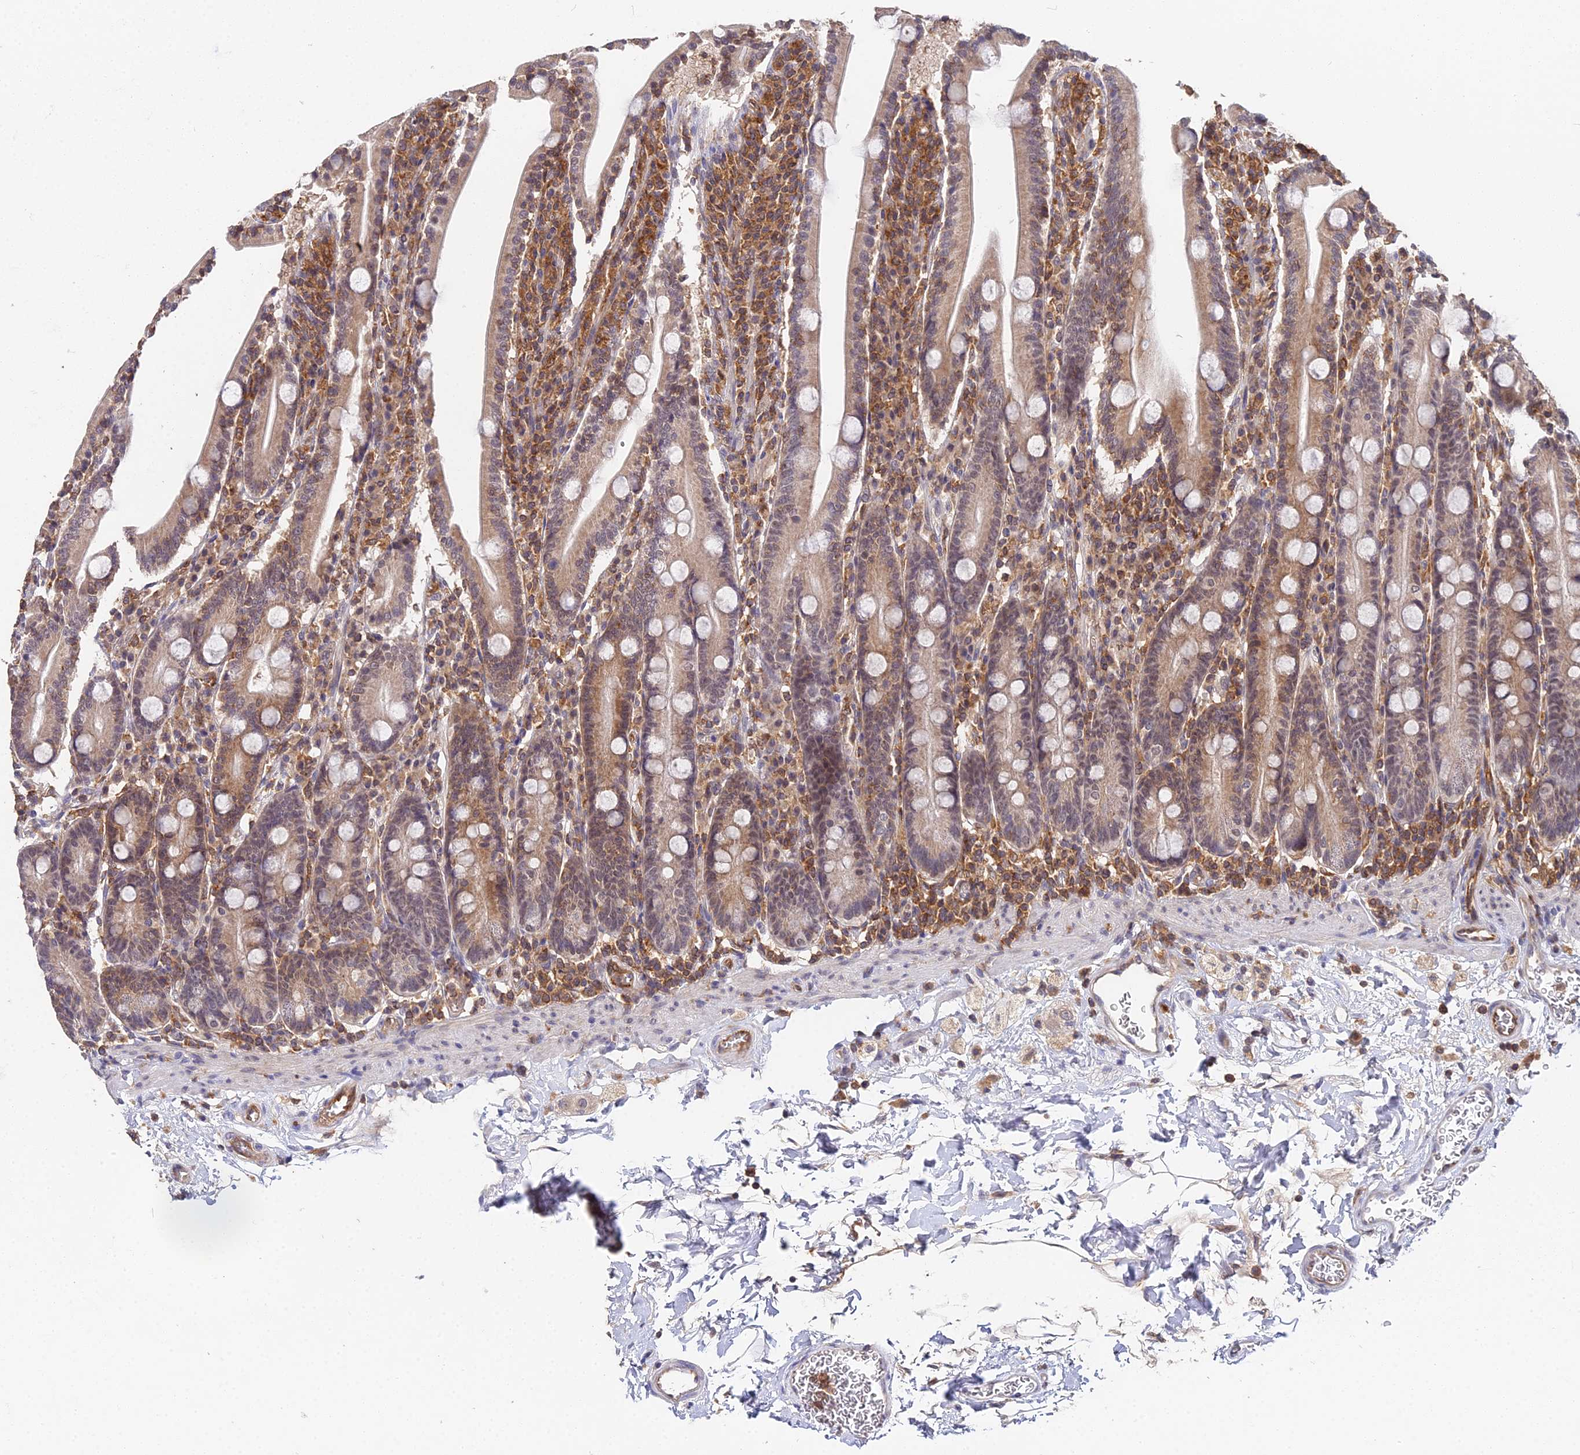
{"staining": {"intensity": "moderate", "quantity": ">75%", "location": "cytoplasmic/membranous,nuclear"}, "tissue": "duodenum", "cell_type": "Glandular cells", "image_type": "normal", "snomed": [{"axis": "morphology", "description": "Normal tissue, NOS"}, {"axis": "topography", "description": "Duodenum"}], "caption": "Immunohistochemical staining of benign human duodenum reveals >75% levels of moderate cytoplasmic/membranous,nuclear protein positivity in about >75% of glandular cells. Nuclei are stained in blue.", "gene": "TPRX1", "patient": {"sex": "male", "age": 35}}